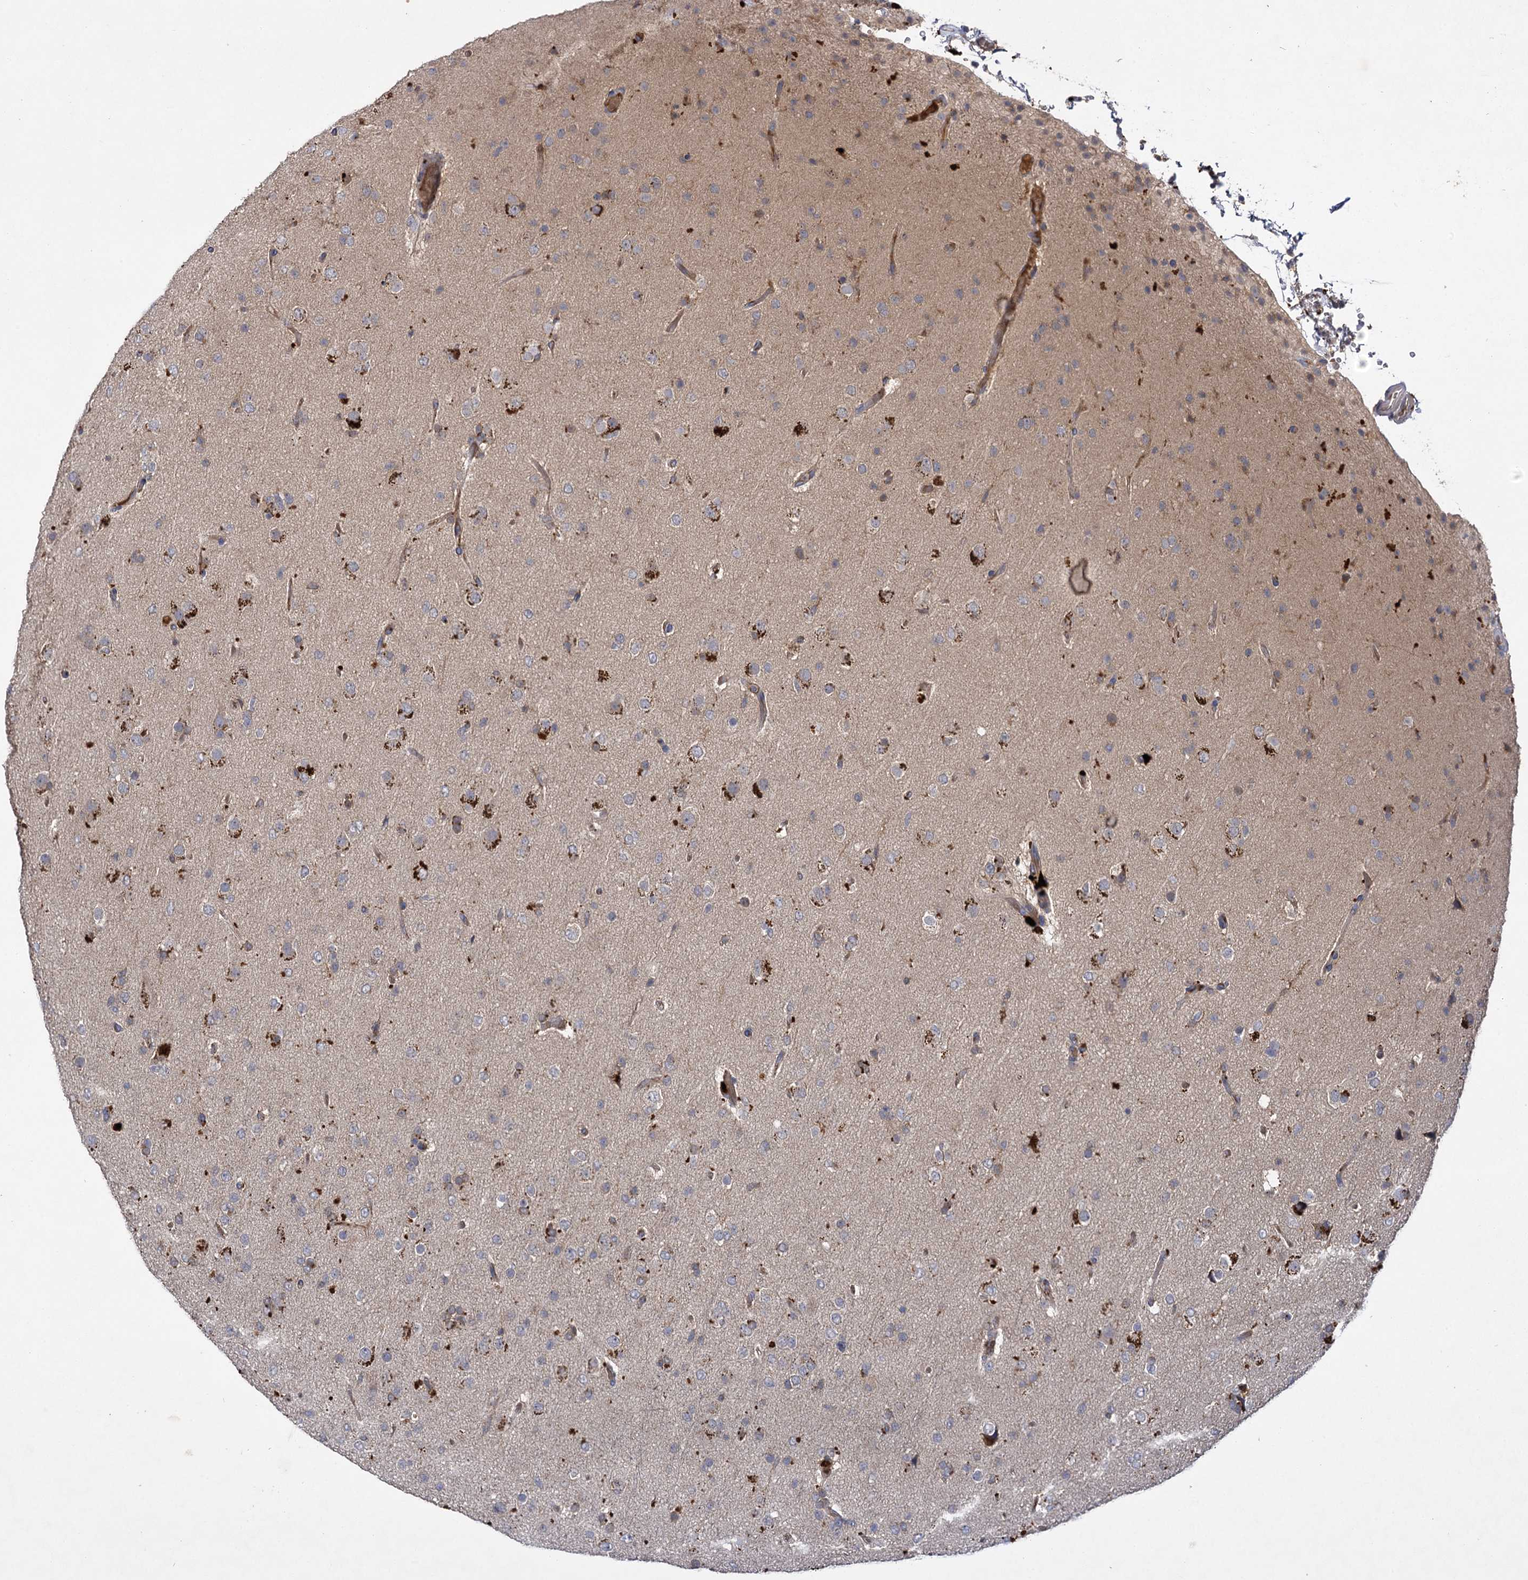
{"staining": {"intensity": "weak", "quantity": "<25%", "location": "cytoplasmic/membranous"}, "tissue": "glioma", "cell_type": "Tumor cells", "image_type": "cancer", "snomed": [{"axis": "morphology", "description": "Glioma, malignant, Low grade"}, {"axis": "topography", "description": "Brain"}], "caption": "IHC photomicrograph of neoplastic tissue: glioma stained with DAB demonstrates no significant protein staining in tumor cells.", "gene": "USP50", "patient": {"sex": "male", "age": 65}}